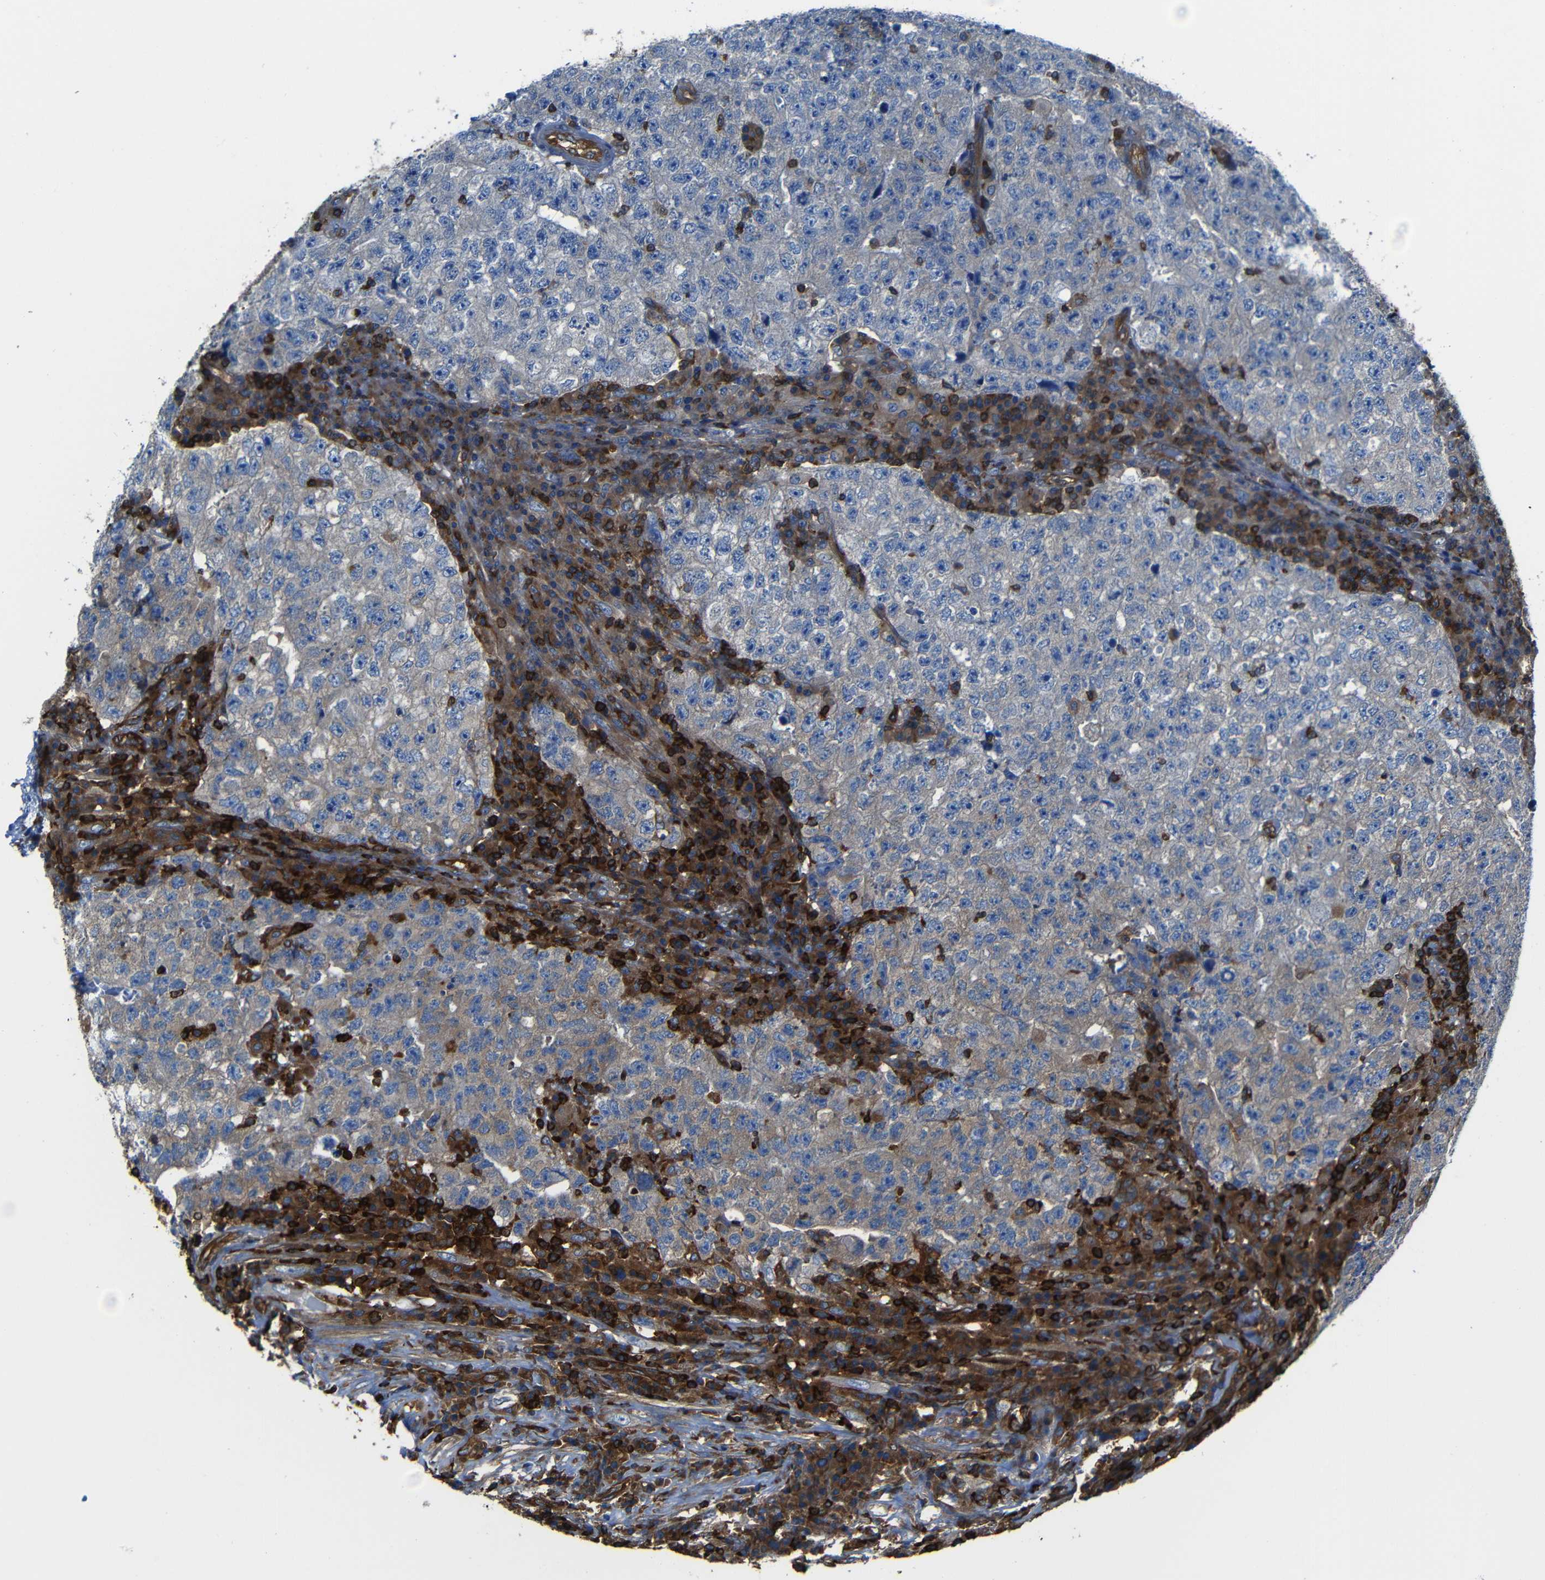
{"staining": {"intensity": "weak", "quantity": "25%-75%", "location": "cytoplasmic/membranous"}, "tissue": "testis cancer", "cell_type": "Tumor cells", "image_type": "cancer", "snomed": [{"axis": "morphology", "description": "Necrosis, NOS"}, {"axis": "morphology", "description": "Carcinoma, Embryonal, NOS"}, {"axis": "topography", "description": "Testis"}], "caption": "This micrograph demonstrates immunohistochemistry staining of human embryonal carcinoma (testis), with low weak cytoplasmic/membranous positivity in about 25%-75% of tumor cells.", "gene": "ARHGEF1", "patient": {"sex": "male", "age": 19}}